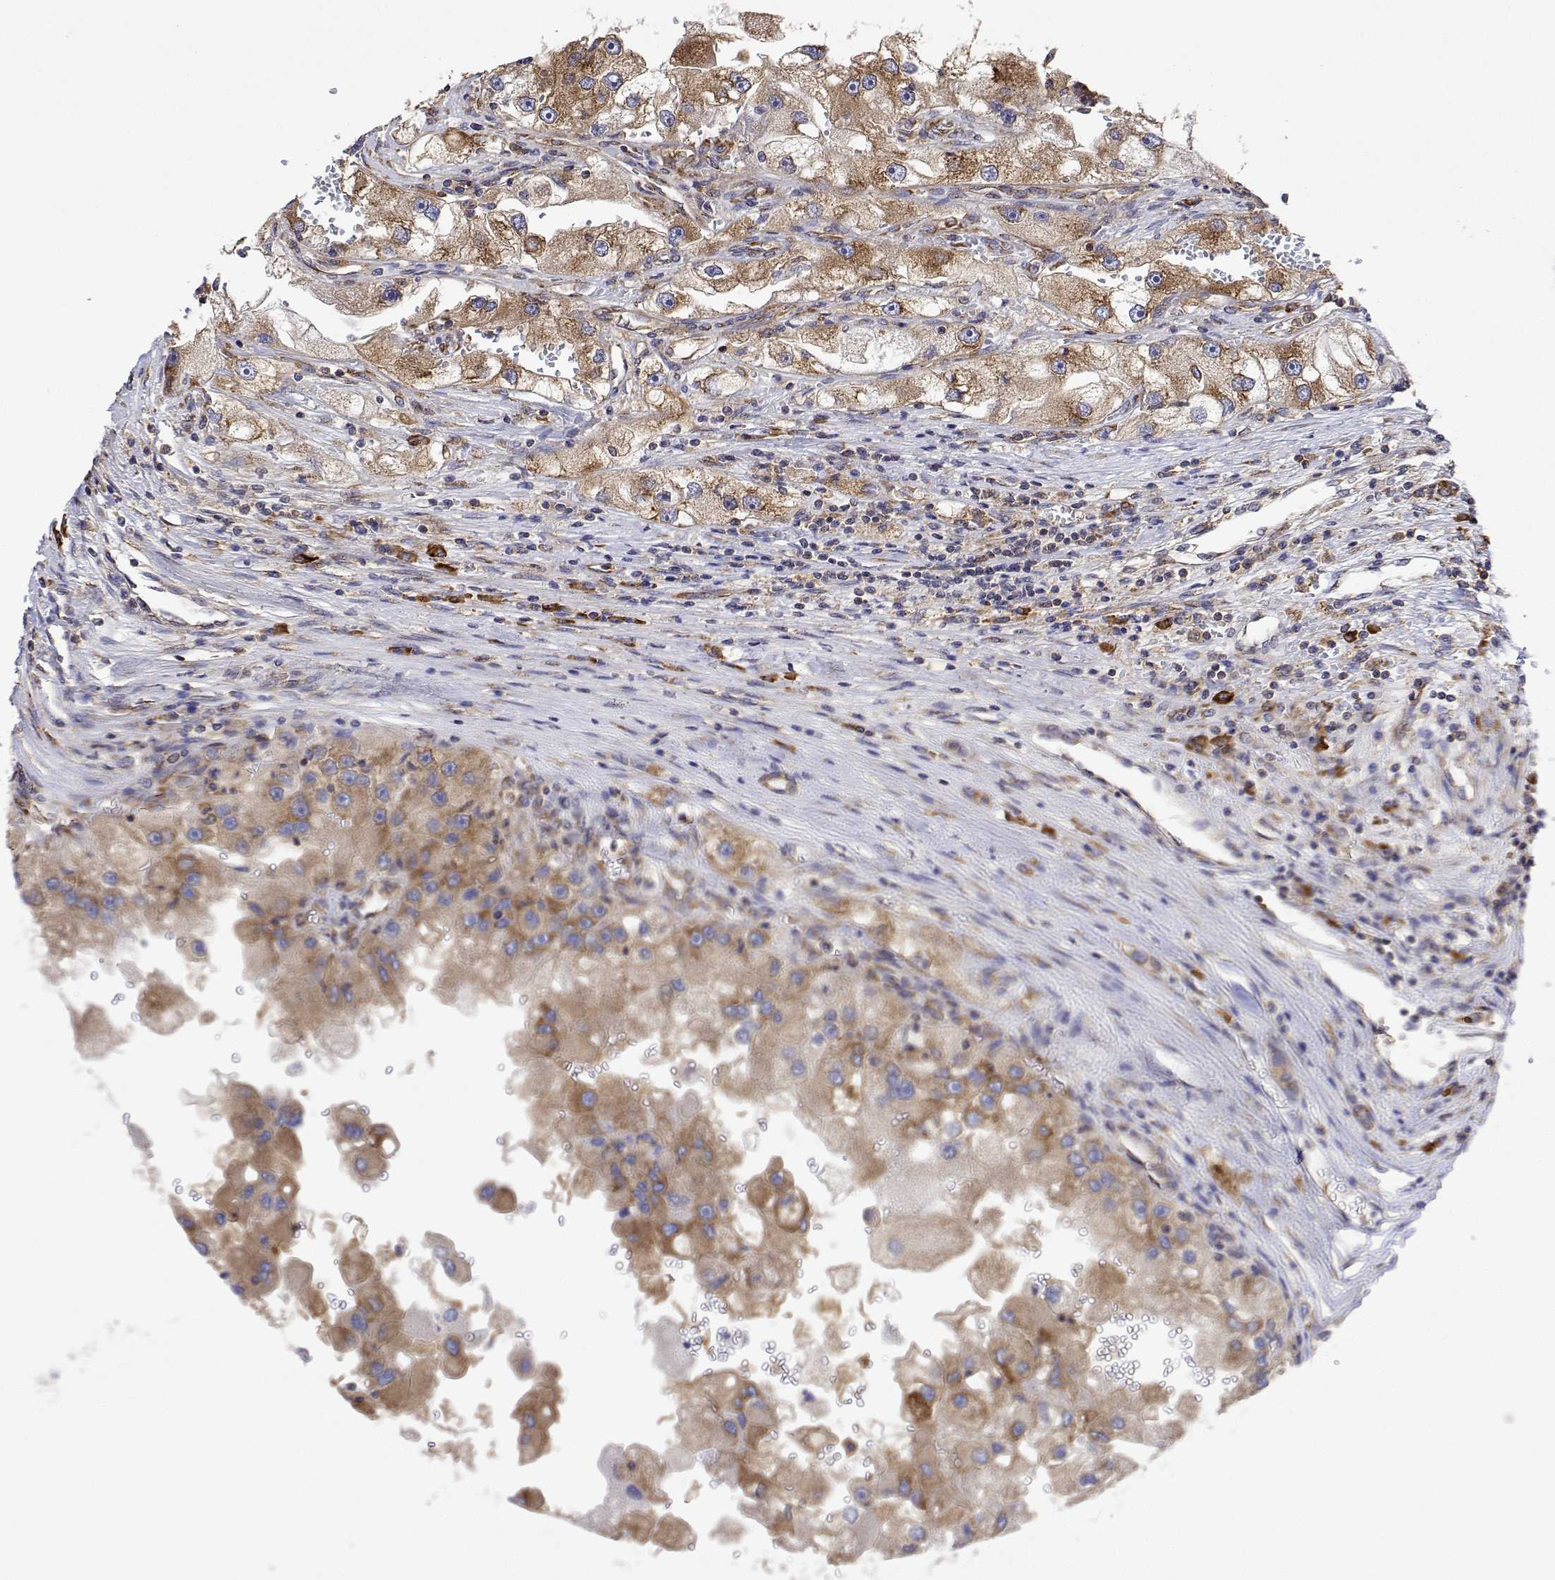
{"staining": {"intensity": "moderate", "quantity": ">75%", "location": "cytoplasmic/membranous"}, "tissue": "renal cancer", "cell_type": "Tumor cells", "image_type": "cancer", "snomed": [{"axis": "morphology", "description": "Adenocarcinoma, NOS"}, {"axis": "topography", "description": "Kidney"}], "caption": "An image of adenocarcinoma (renal) stained for a protein reveals moderate cytoplasmic/membranous brown staining in tumor cells. (DAB IHC, brown staining for protein, blue staining for nuclei).", "gene": "EEF1G", "patient": {"sex": "male", "age": 63}}